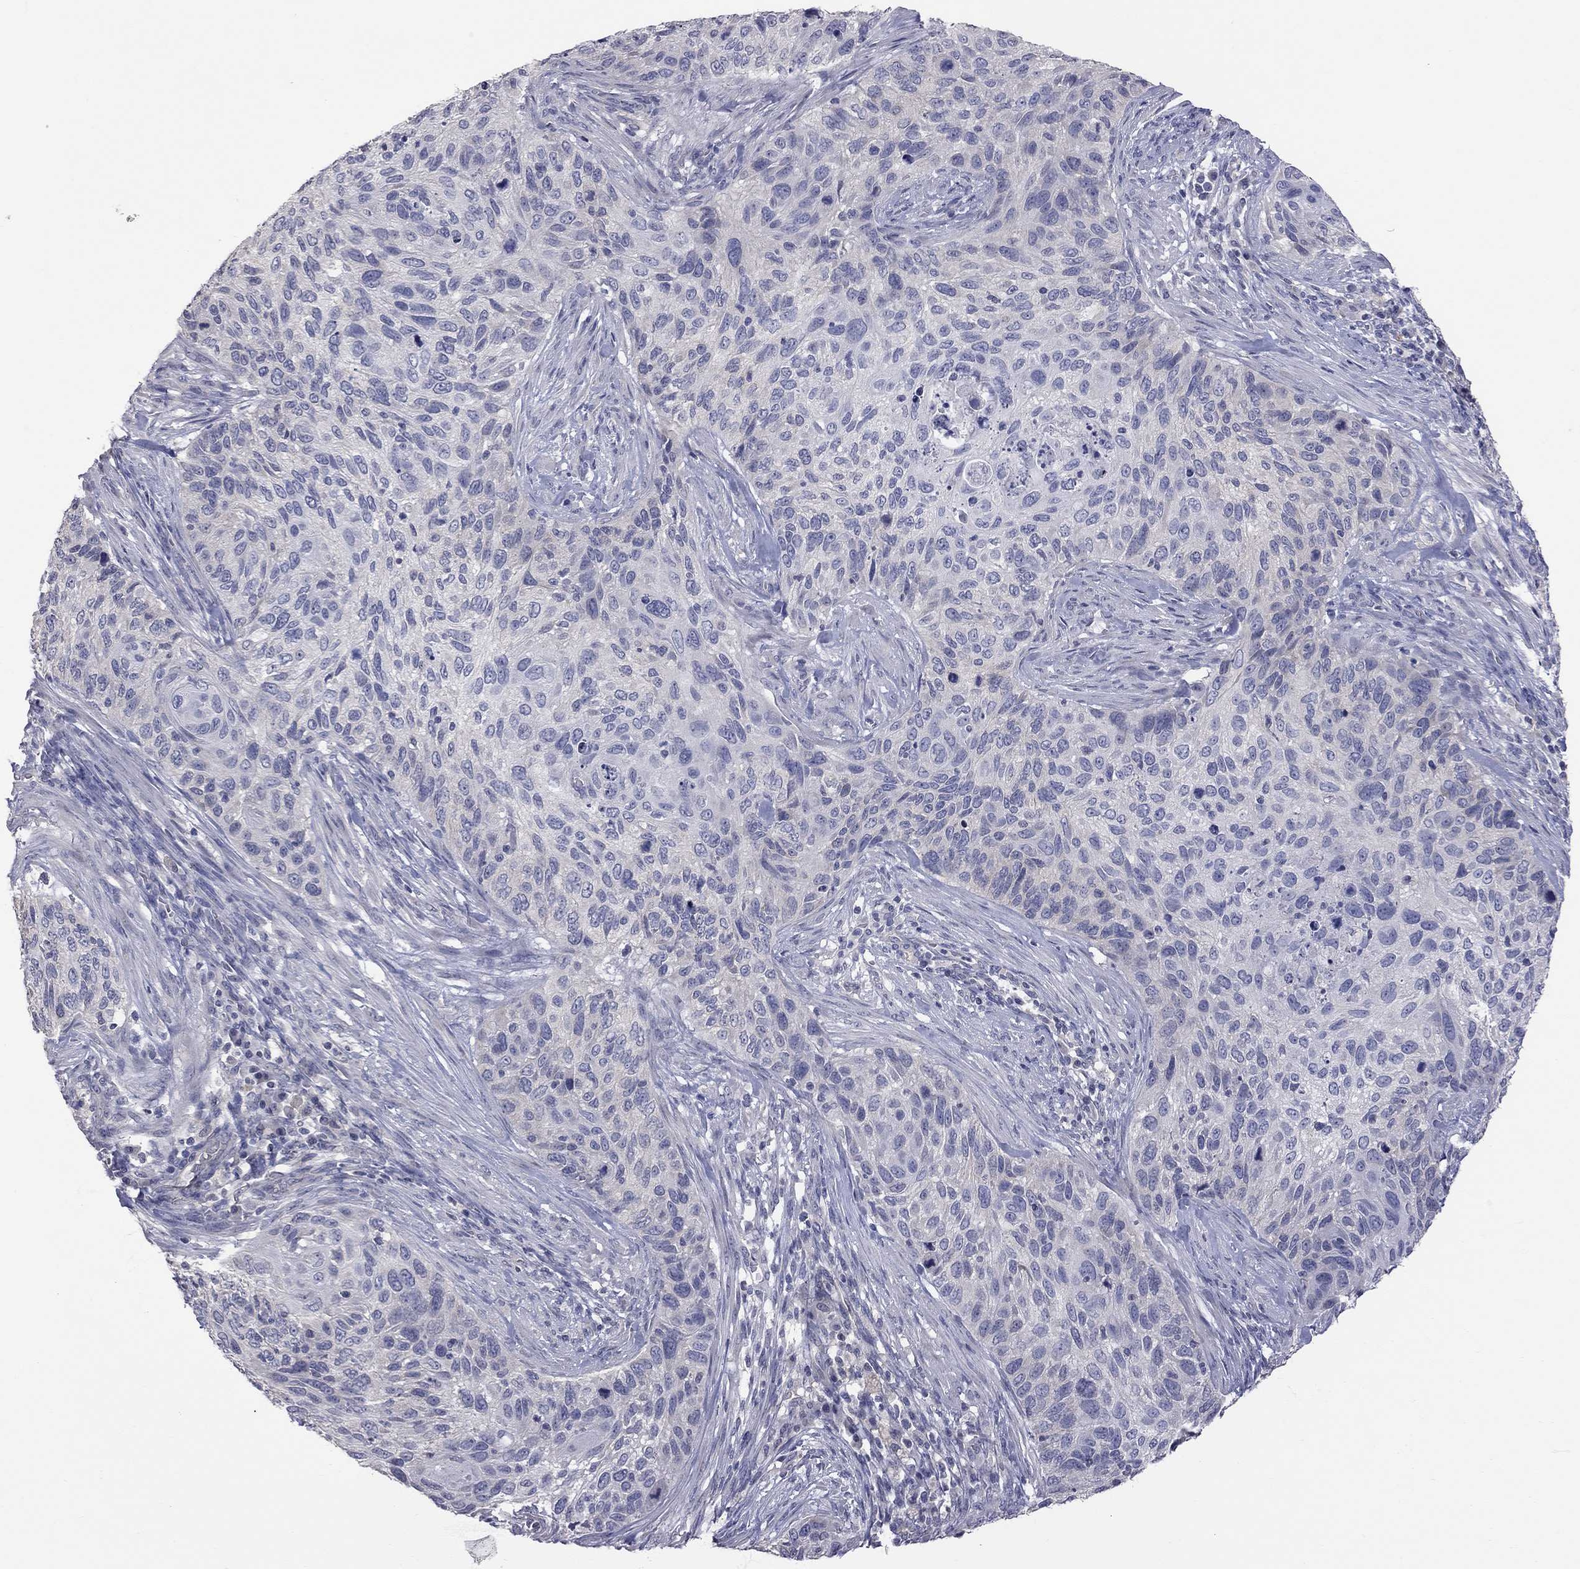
{"staining": {"intensity": "negative", "quantity": "none", "location": "none"}, "tissue": "cervical cancer", "cell_type": "Tumor cells", "image_type": "cancer", "snomed": [{"axis": "morphology", "description": "Squamous cell carcinoma, NOS"}, {"axis": "topography", "description": "Cervix"}], "caption": "Histopathology image shows no significant protein staining in tumor cells of cervical cancer (squamous cell carcinoma).", "gene": "HYLS1", "patient": {"sex": "female", "age": 70}}